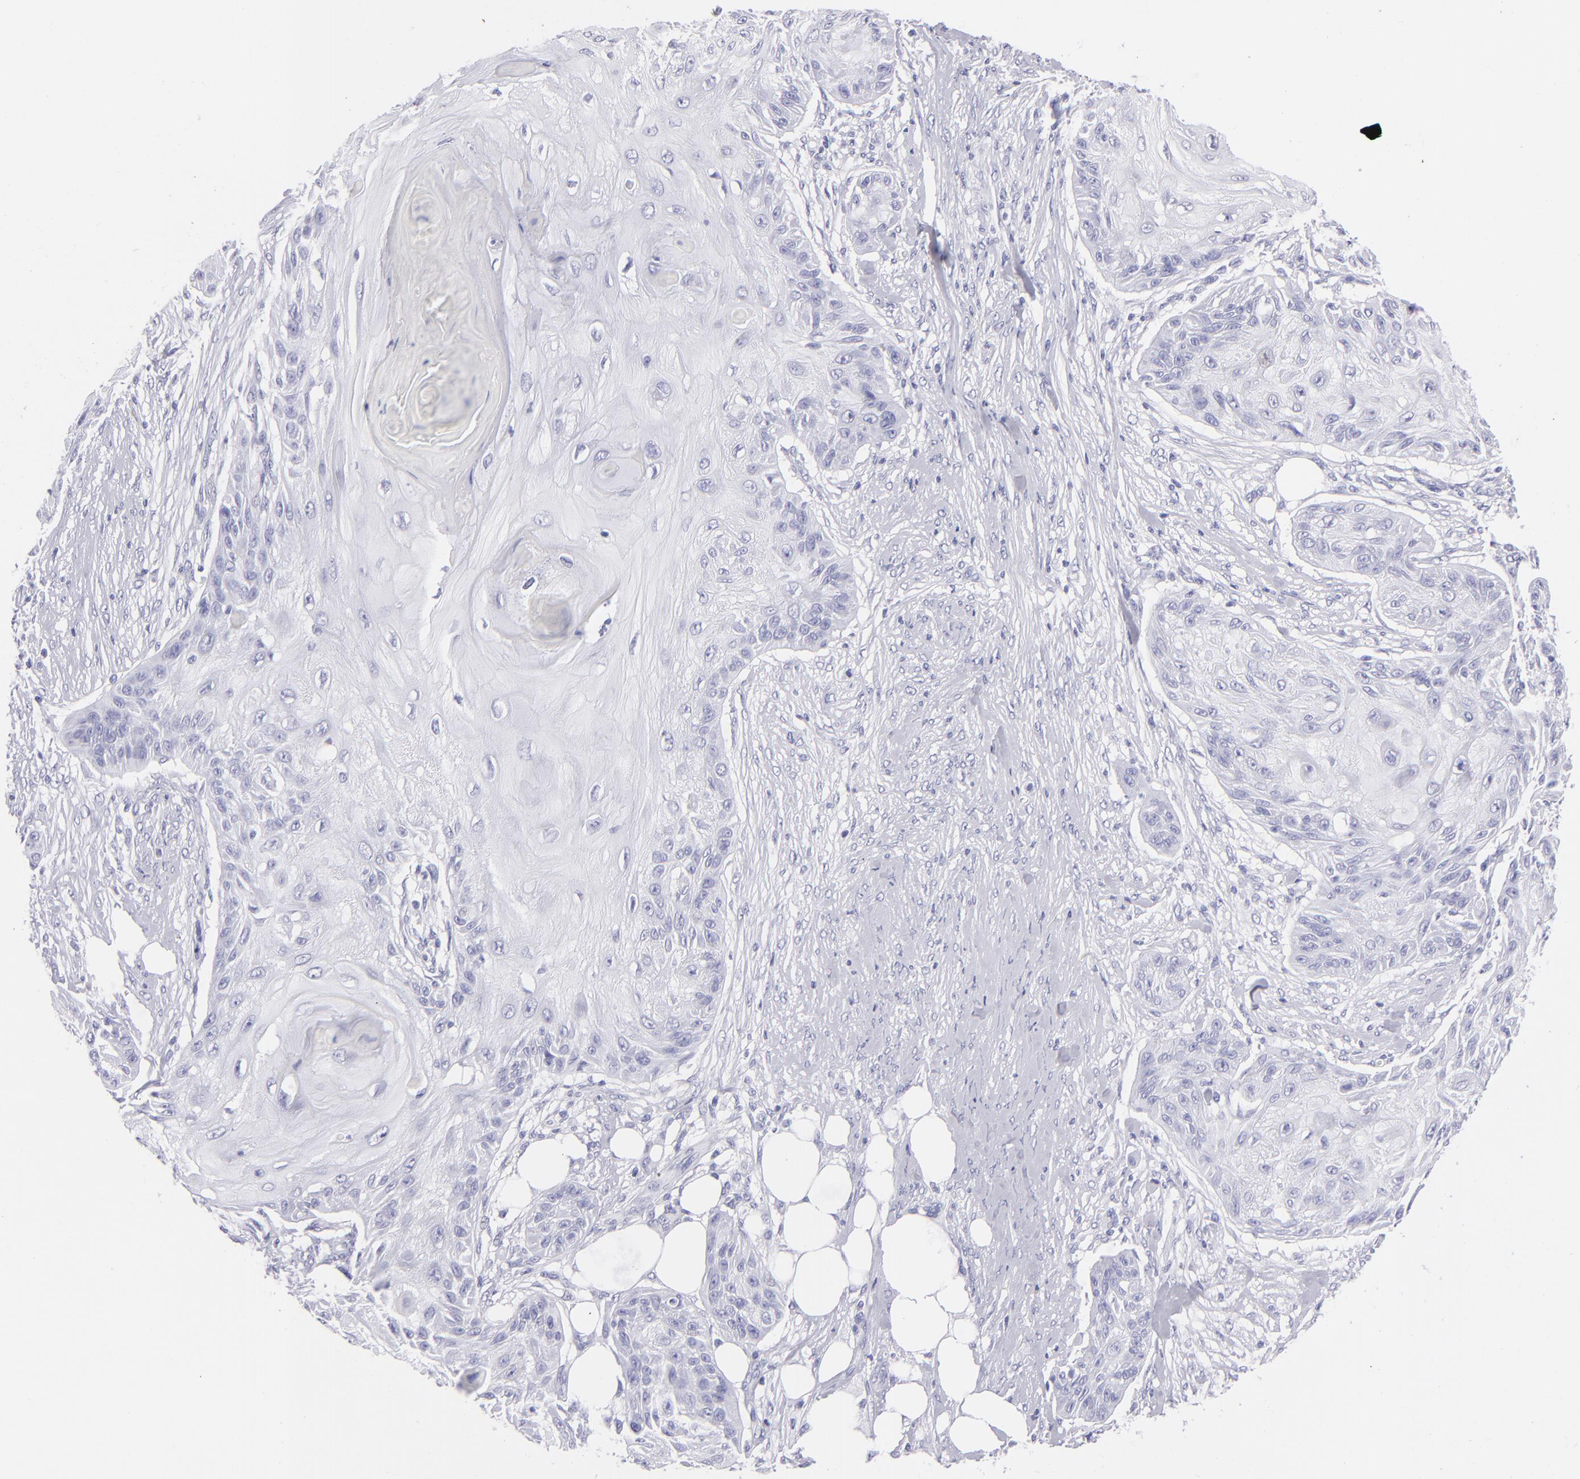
{"staining": {"intensity": "negative", "quantity": "none", "location": "none"}, "tissue": "skin cancer", "cell_type": "Tumor cells", "image_type": "cancer", "snomed": [{"axis": "morphology", "description": "Squamous cell carcinoma, NOS"}, {"axis": "topography", "description": "Skin"}], "caption": "Histopathology image shows no significant protein positivity in tumor cells of skin cancer (squamous cell carcinoma).", "gene": "PRPH", "patient": {"sex": "female", "age": 88}}